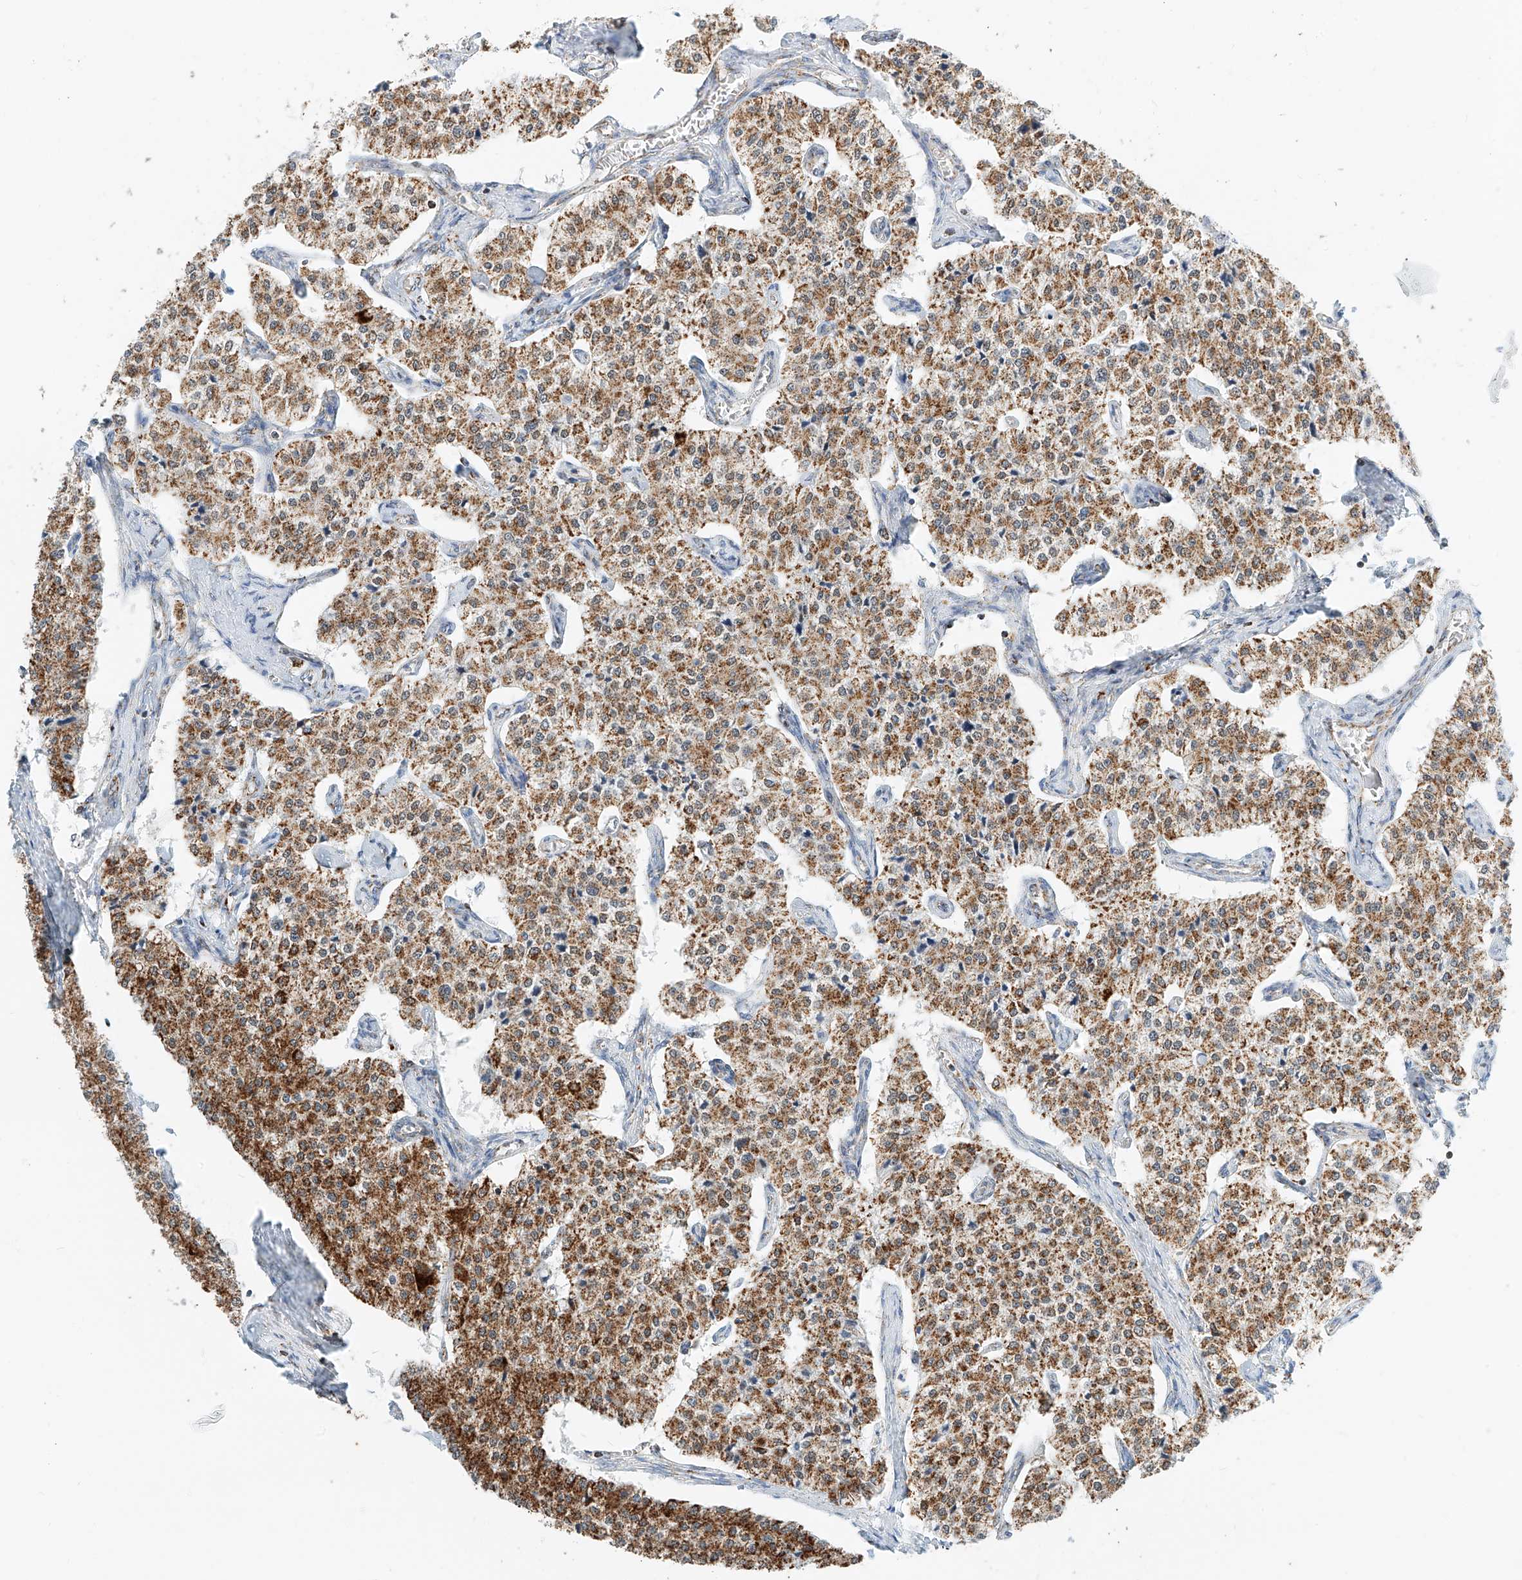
{"staining": {"intensity": "moderate", "quantity": ">75%", "location": "cytoplasmic/membranous"}, "tissue": "carcinoid", "cell_type": "Tumor cells", "image_type": "cancer", "snomed": [{"axis": "morphology", "description": "Carcinoid, malignant, NOS"}, {"axis": "topography", "description": "Colon"}], "caption": "An image showing moderate cytoplasmic/membranous positivity in approximately >75% of tumor cells in carcinoid, as visualized by brown immunohistochemical staining.", "gene": "PPA2", "patient": {"sex": "female", "age": 52}}